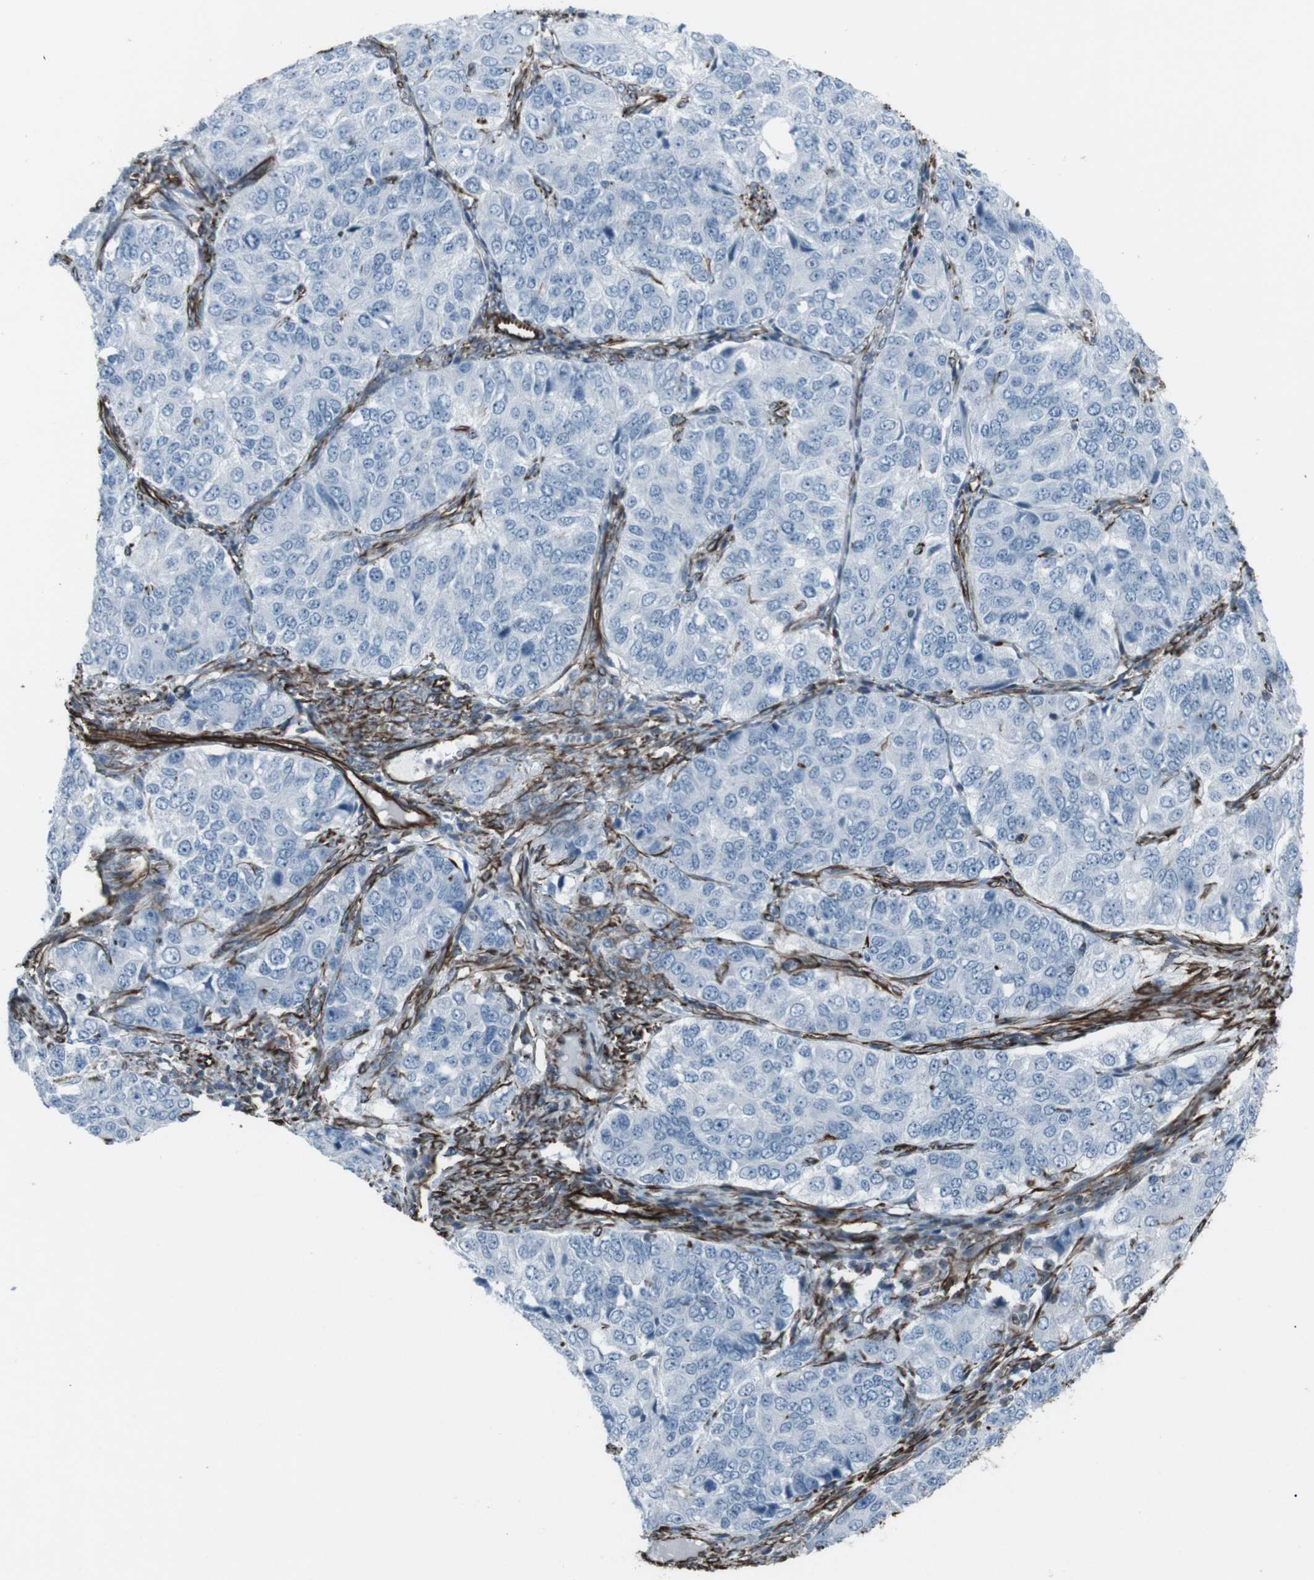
{"staining": {"intensity": "negative", "quantity": "none", "location": "none"}, "tissue": "ovarian cancer", "cell_type": "Tumor cells", "image_type": "cancer", "snomed": [{"axis": "morphology", "description": "Carcinoma, endometroid"}, {"axis": "topography", "description": "Ovary"}], "caption": "Immunohistochemistry of human ovarian cancer (endometroid carcinoma) exhibits no staining in tumor cells.", "gene": "ZDHHC6", "patient": {"sex": "female", "age": 51}}